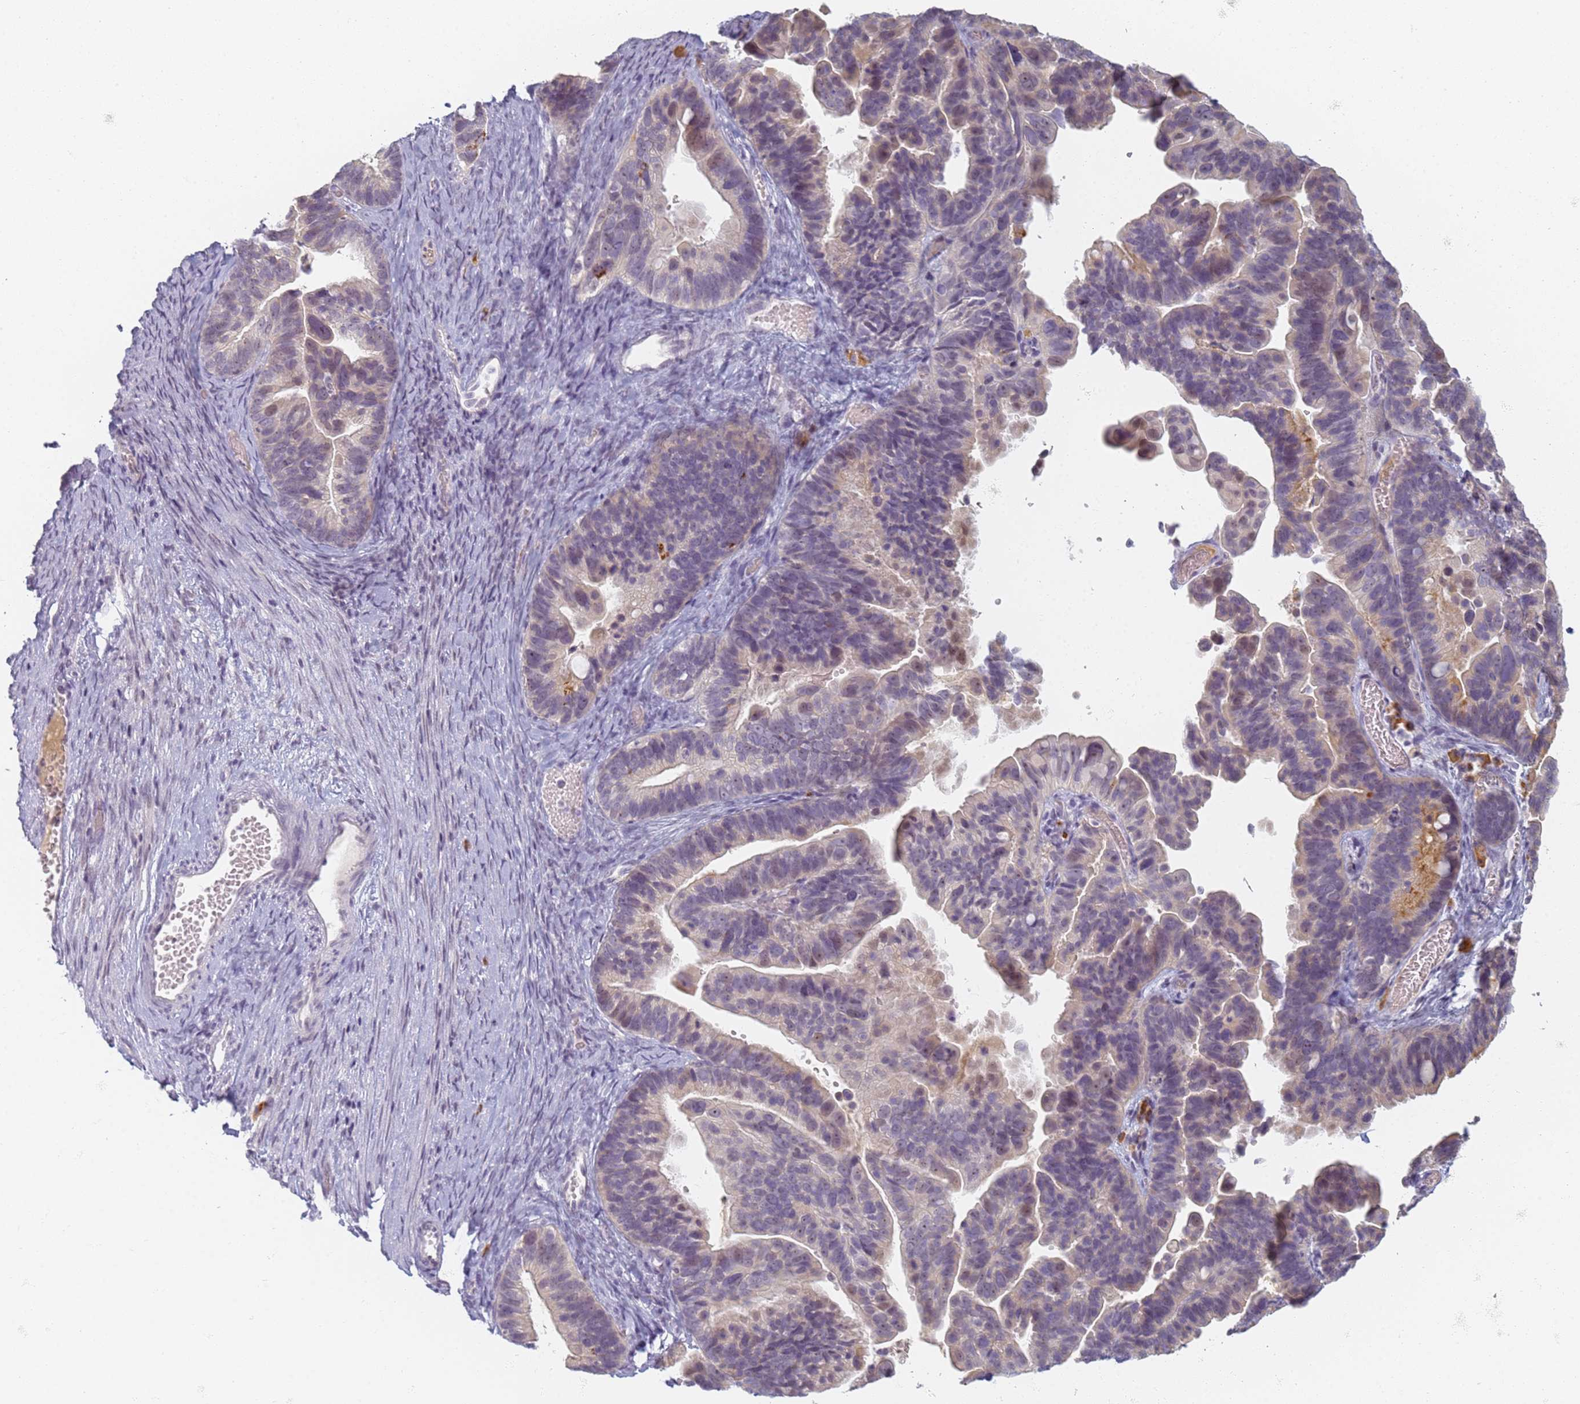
{"staining": {"intensity": "weak", "quantity": "<25%", "location": "cytoplasmic/membranous"}, "tissue": "ovarian cancer", "cell_type": "Tumor cells", "image_type": "cancer", "snomed": [{"axis": "morphology", "description": "Cystadenocarcinoma, serous, NOS"}, {"axis": "topography", "description": "Ovary"}], "caption": "DAB immunohistochemical staining of human serous cystadenocarcinoma (ovarian) demonstrates no significant positivity in tumor cells. (Immunohistochemistry, brightfield microscopy, high magnification).", "gene": "SLC38A9", "patient": {"sex": "female", "age": 56}}